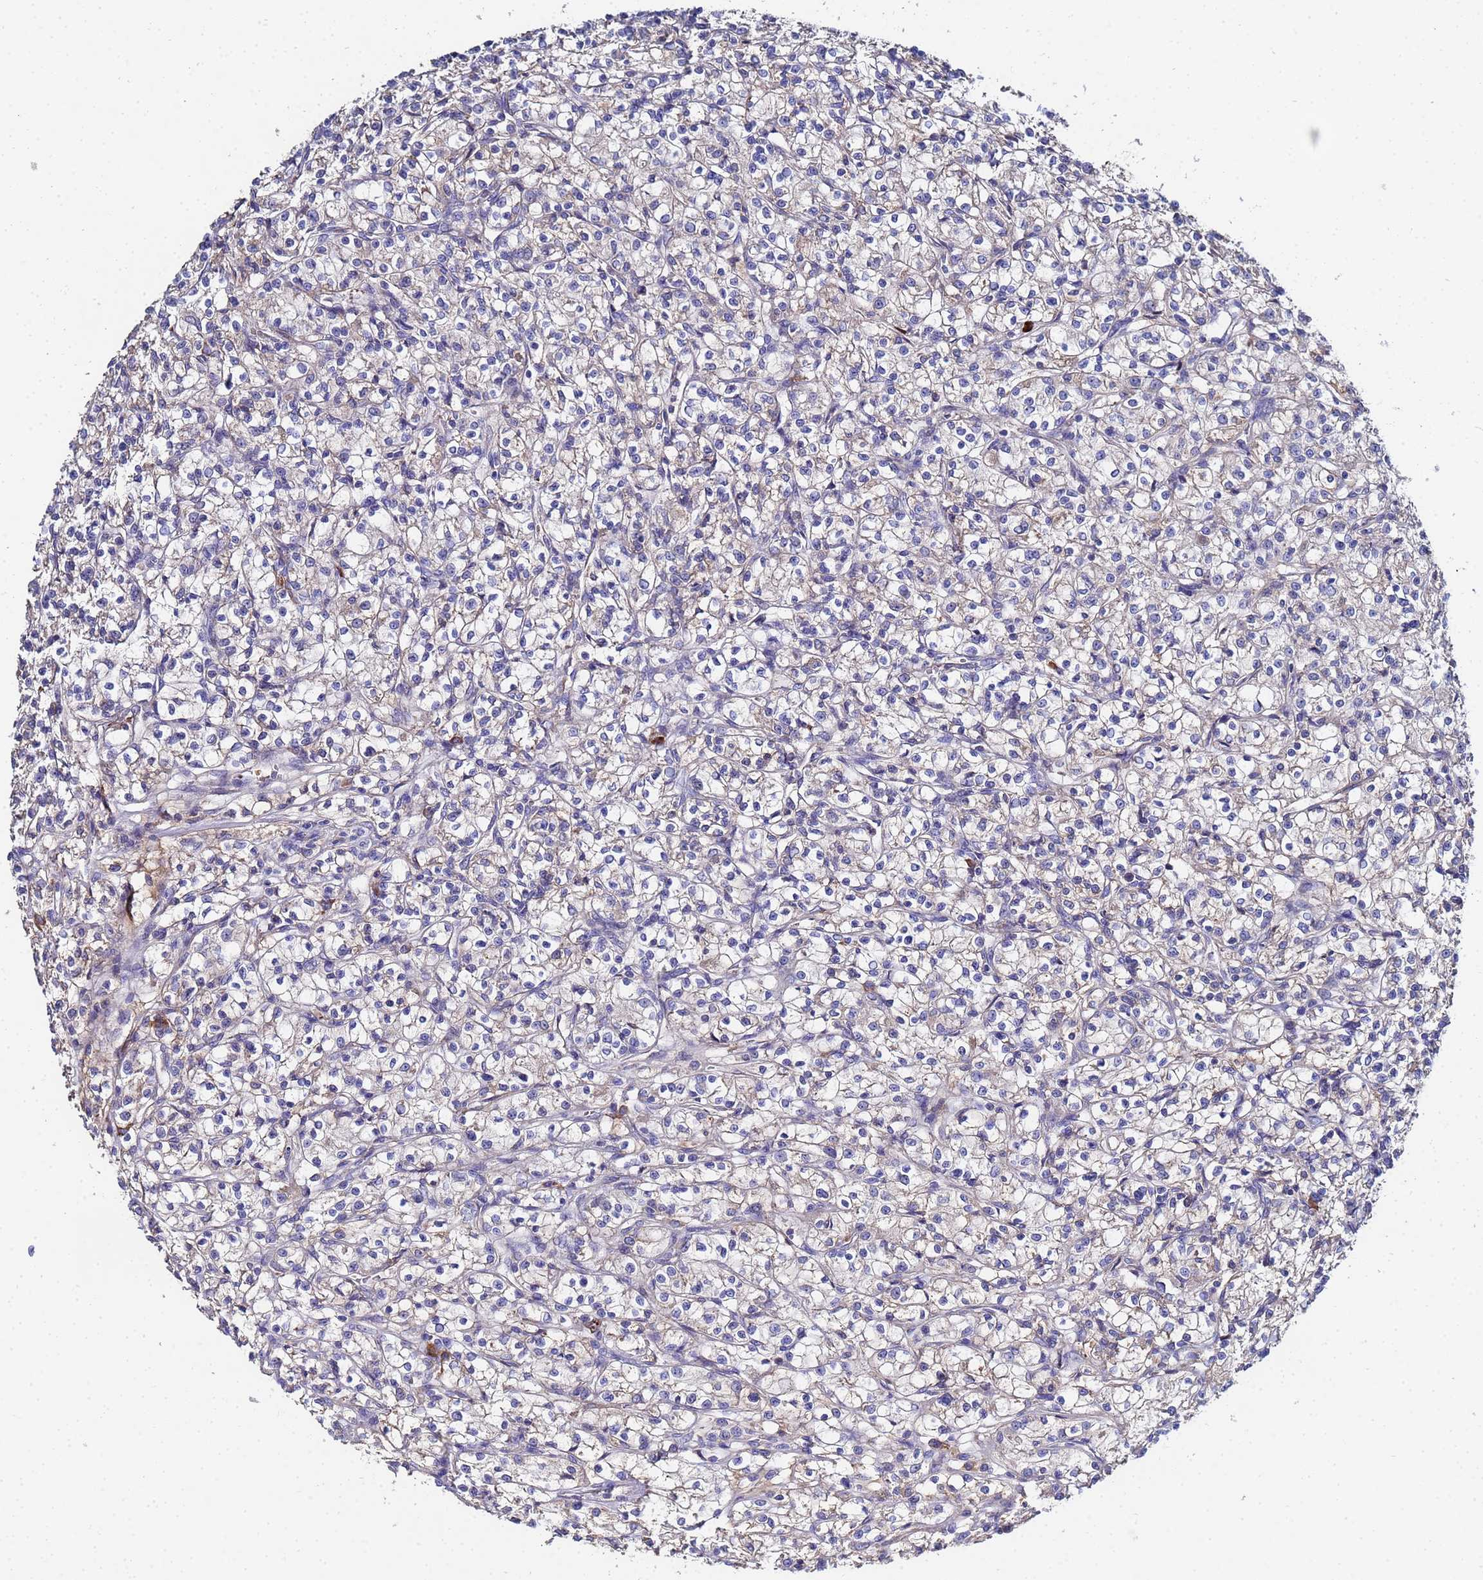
{"staining": {"intensity": "negative", "quantity": "none", "location": "none"}, "tissue": "renal cancer", "cell_type": "Tumor cells", "image_type": "cancer", "snomed": [{"axis": "morphology", "description": "Adenocarcinoma, NOS"}, {"axis": "topography", "description": "Kidney"}], "caption": "An immunohistochemistry image of adenocarcinoma (renal) is shown. There is no staining in tumor cells of adenocarcinoma (renal).", "gene": "TCP10L", "patient": {"sex": "female", "age": 59}}